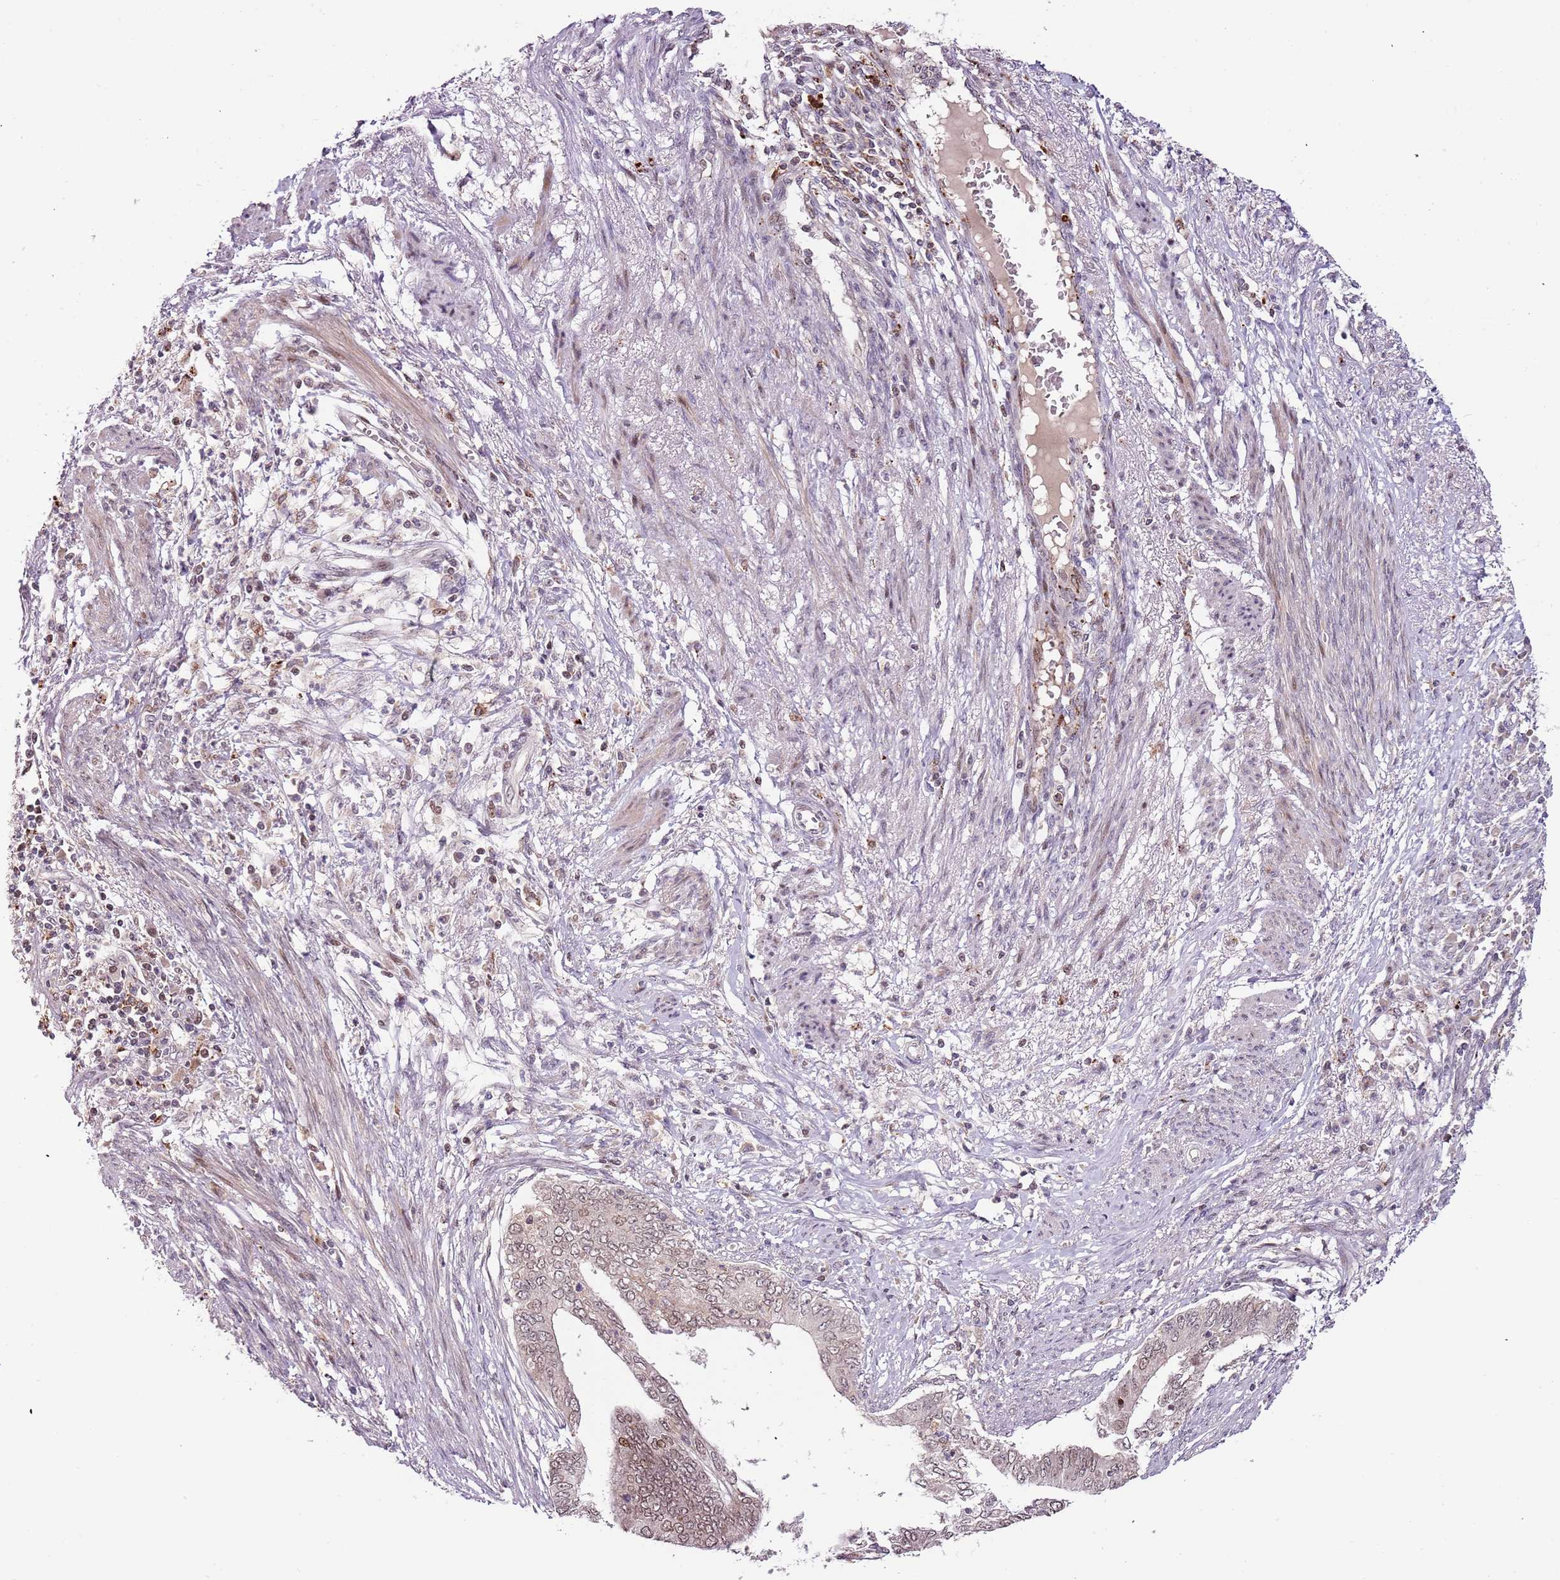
{"staining": {"intensity": "moderate", "quantity": "<25%", "location": "nuclear"}, "tissue": "endometrial cancer", "cell_type": "Tumor cells", "image_type": "cancer", "snomed": [{"axis": "morphology", "description": "Adenocarcinoma, NOS"}, {"axis": "topography", "description": "Endometrium"}], "caption": "IHC (DAB) staining of endometrial adenocarcinoma demonstrates moderate nuclear protein positivity in approximately <25% of tumor cells.", "gene": "ULK3", "patient": {"sex": "female", "age": 68}}